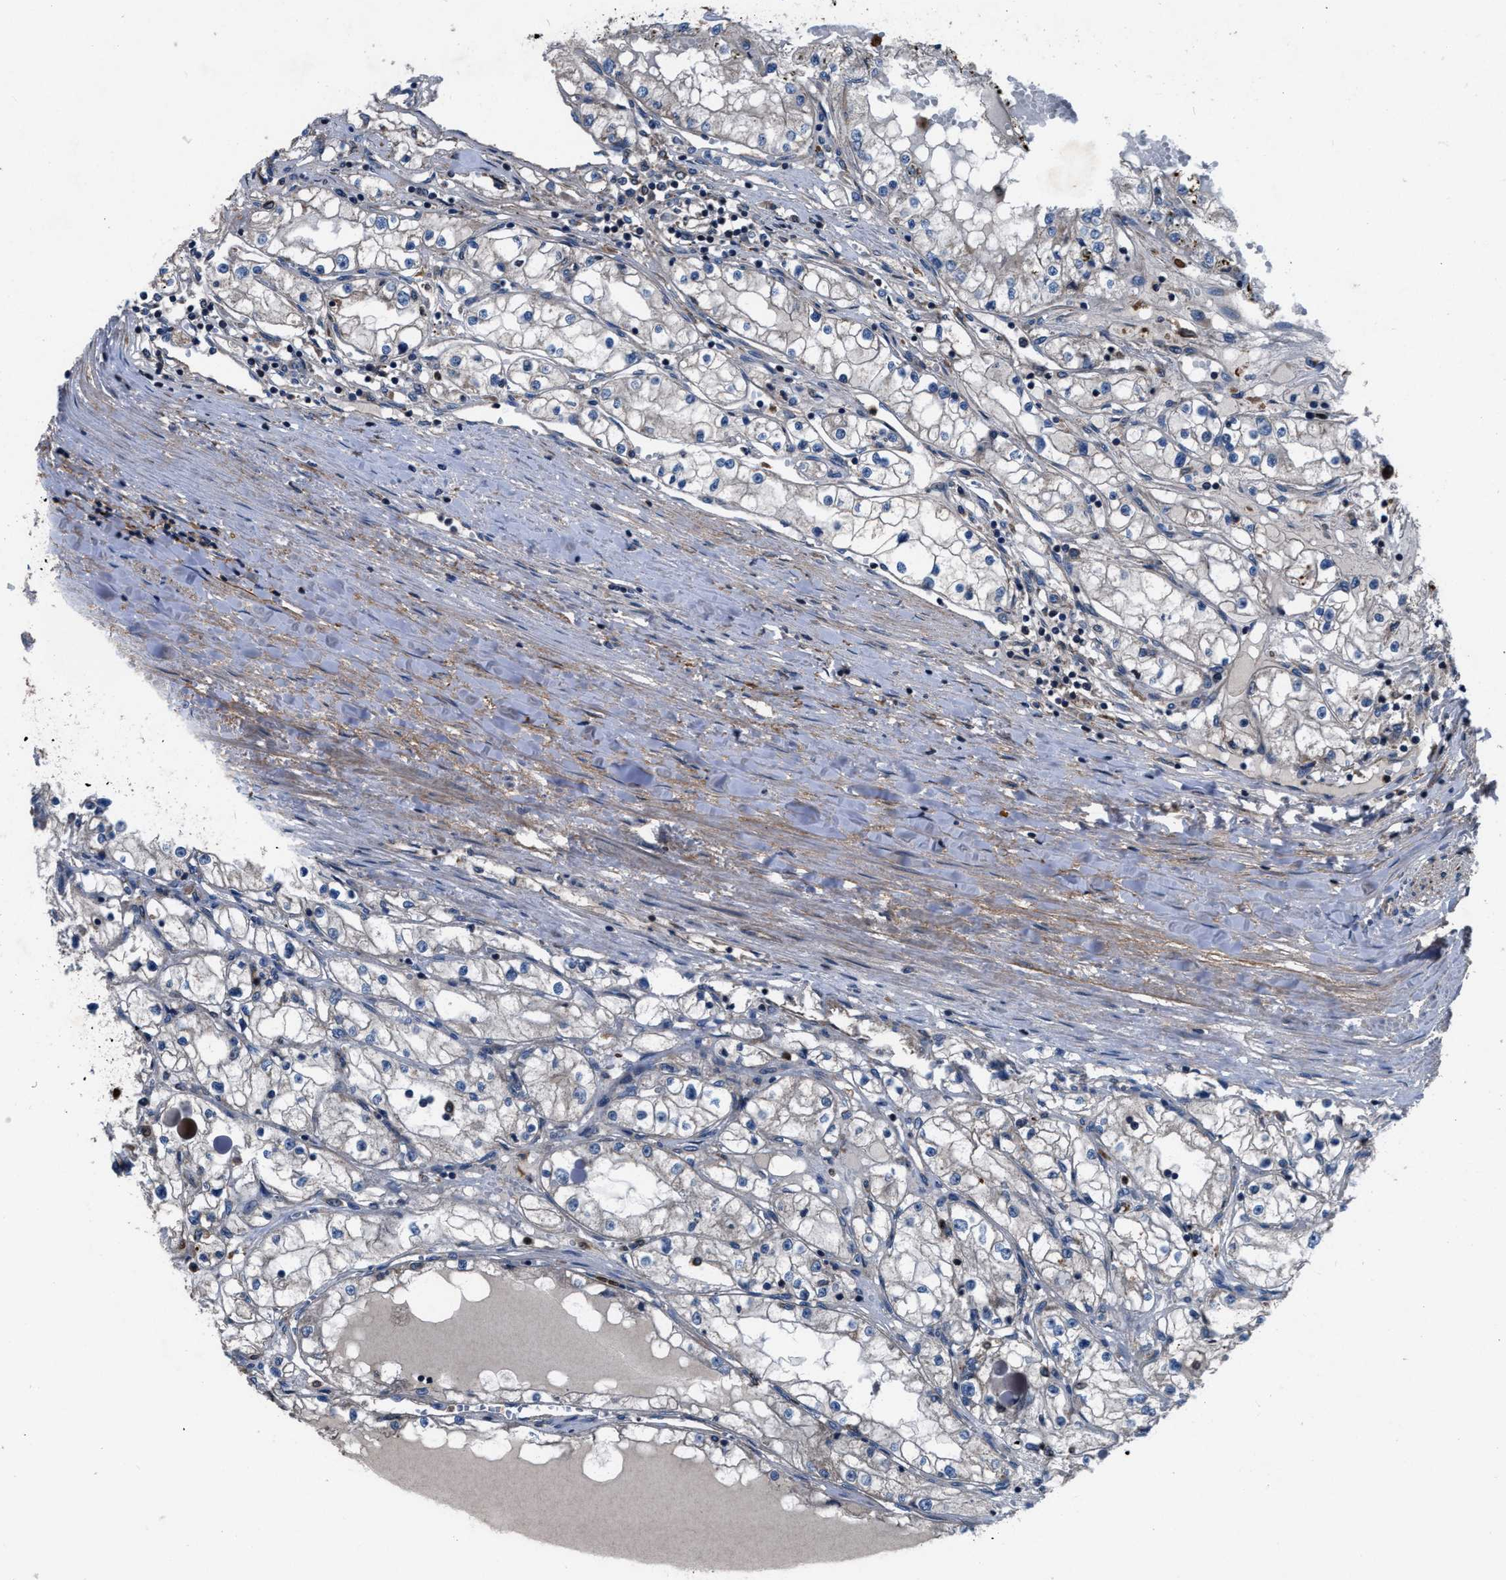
{"staining": {"intensity": "negative", "quantity": "none", "location": "none"}, "tissue": "renal cancer", "cell_type": "Tumor cells", "image_type": "cancer", "snomed": [{"axis": "morphology", "description": "Adenocarcinoma, NOS"}, {"axis": "topography", "description": "Kidney"}], "caption": "This is an IHC image of renal cancer. There is no staining in tumor cells.", "gene": "USP25", "patient": {"sex": "male", "age": 68}}